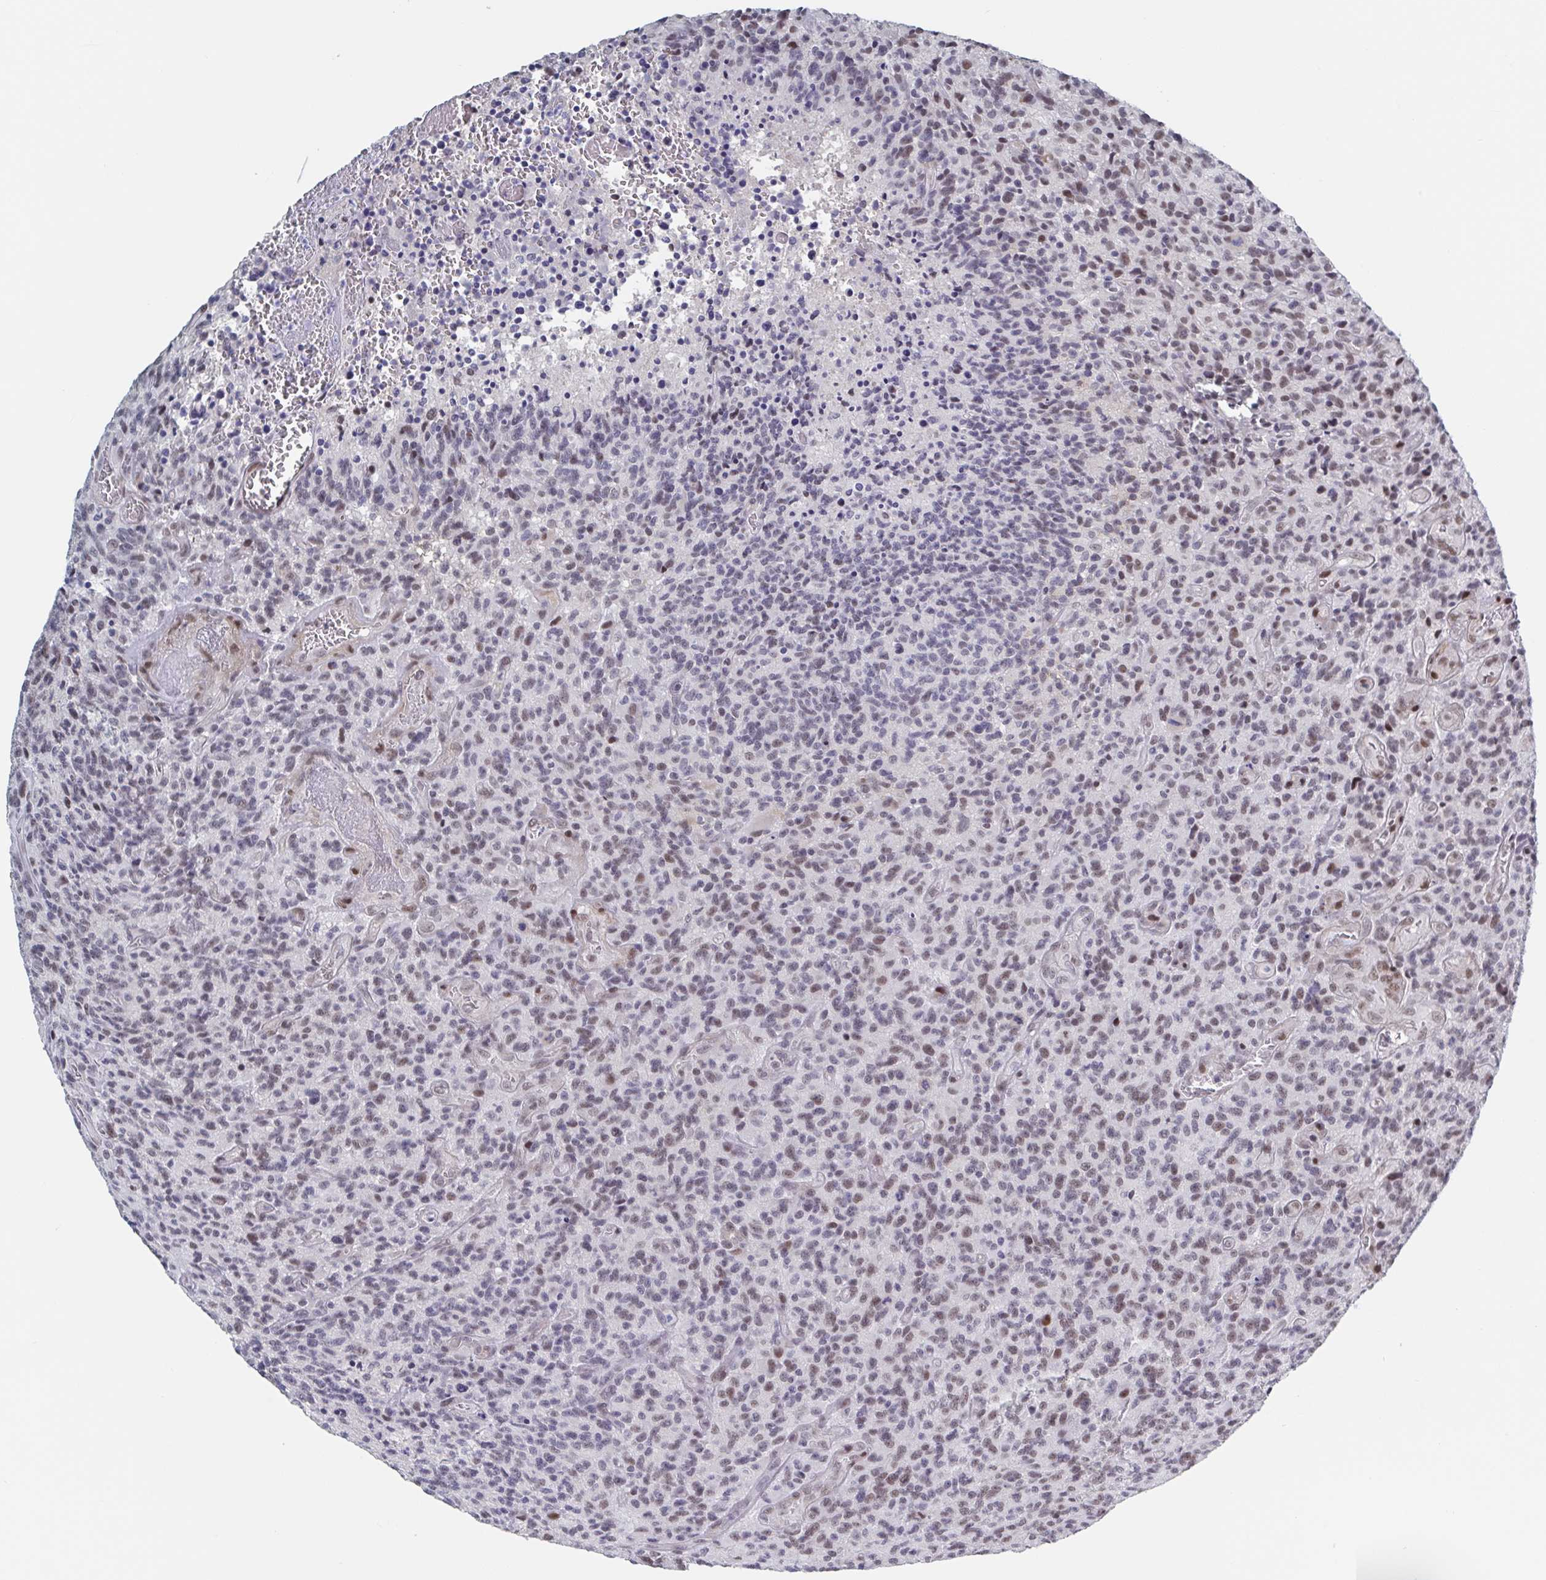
{"staining": {"intensity": "moderate", "quantity": ">75%", "location": "nuclear"}, "tissue": "glioma", "cell_type": "Tumor cells", "image_type": "cancer", "snomed": [{"axis": "morphology", "description": "Glioma, malignant, High grade"}, {"axis": "topography", "description": "Brain"}], "caption": "Malignant glioma (high-grade) was stained to show a protein in brown. There is medium levels of moderate nuclear staining in approximately >75% of tumor cells.", "gene": "BCL7B", "patient": {"sex": "male", "age": 76}}